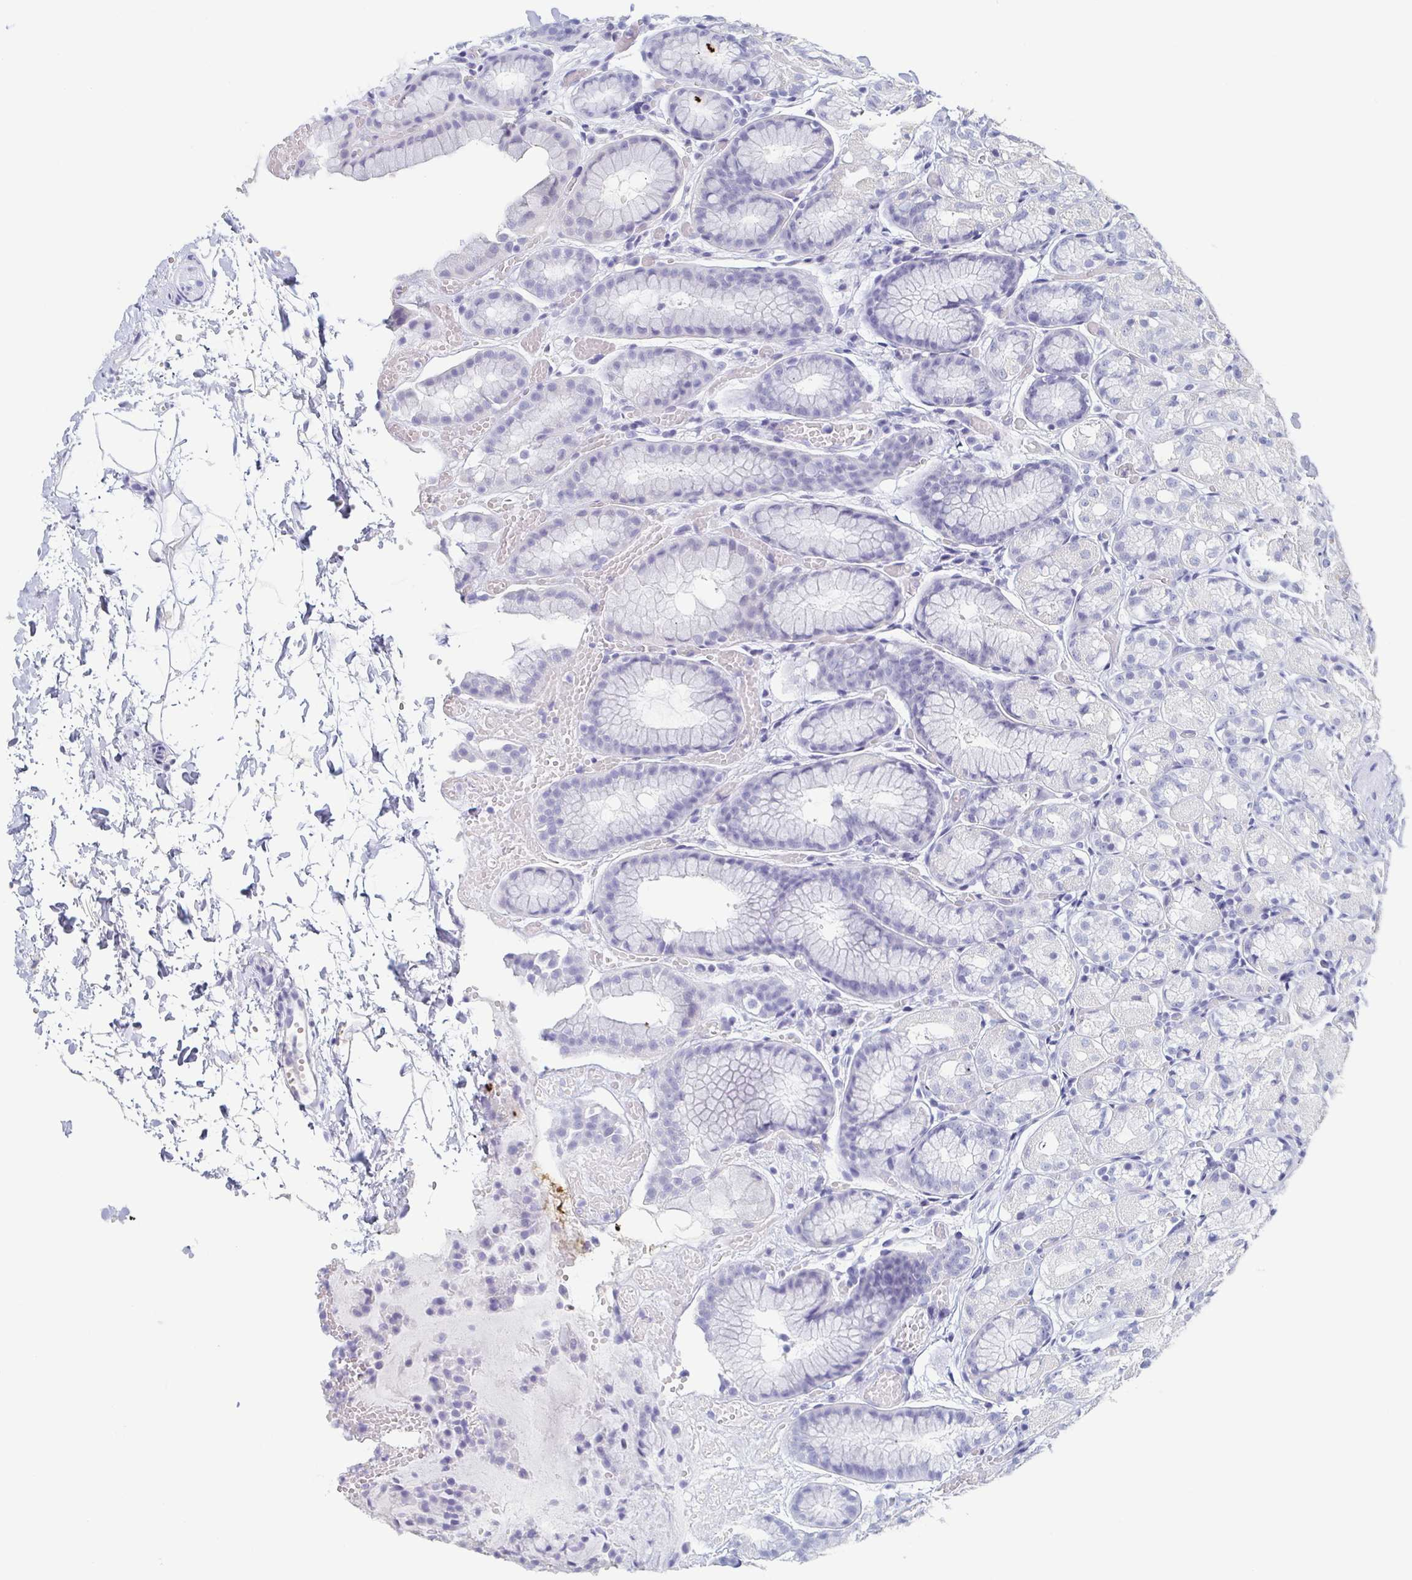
{"staining": {"intensity": "negative", "quantity": "none", "location": "none"}, "tissue": "stomach", "cell_type": "Glandular cells", "image_type": "normal", "snomed": [{"axis": "morphology", "description": "Normal tissue, NOS"}, {"axis": "topography", "description": "Stomach"}], "caption": "Immunohistochemical staining of benign human stomach reveals no significant positivity in glandular cells. (Stains: DAB (3,3'-diaminobenzidine) immunohistochemistry with hematoxylin counter stain, Microscopy: brightfield microscopy at high magnification).", "gene": "ITLN1", "patient": {"sex": "male", "age": 70}}